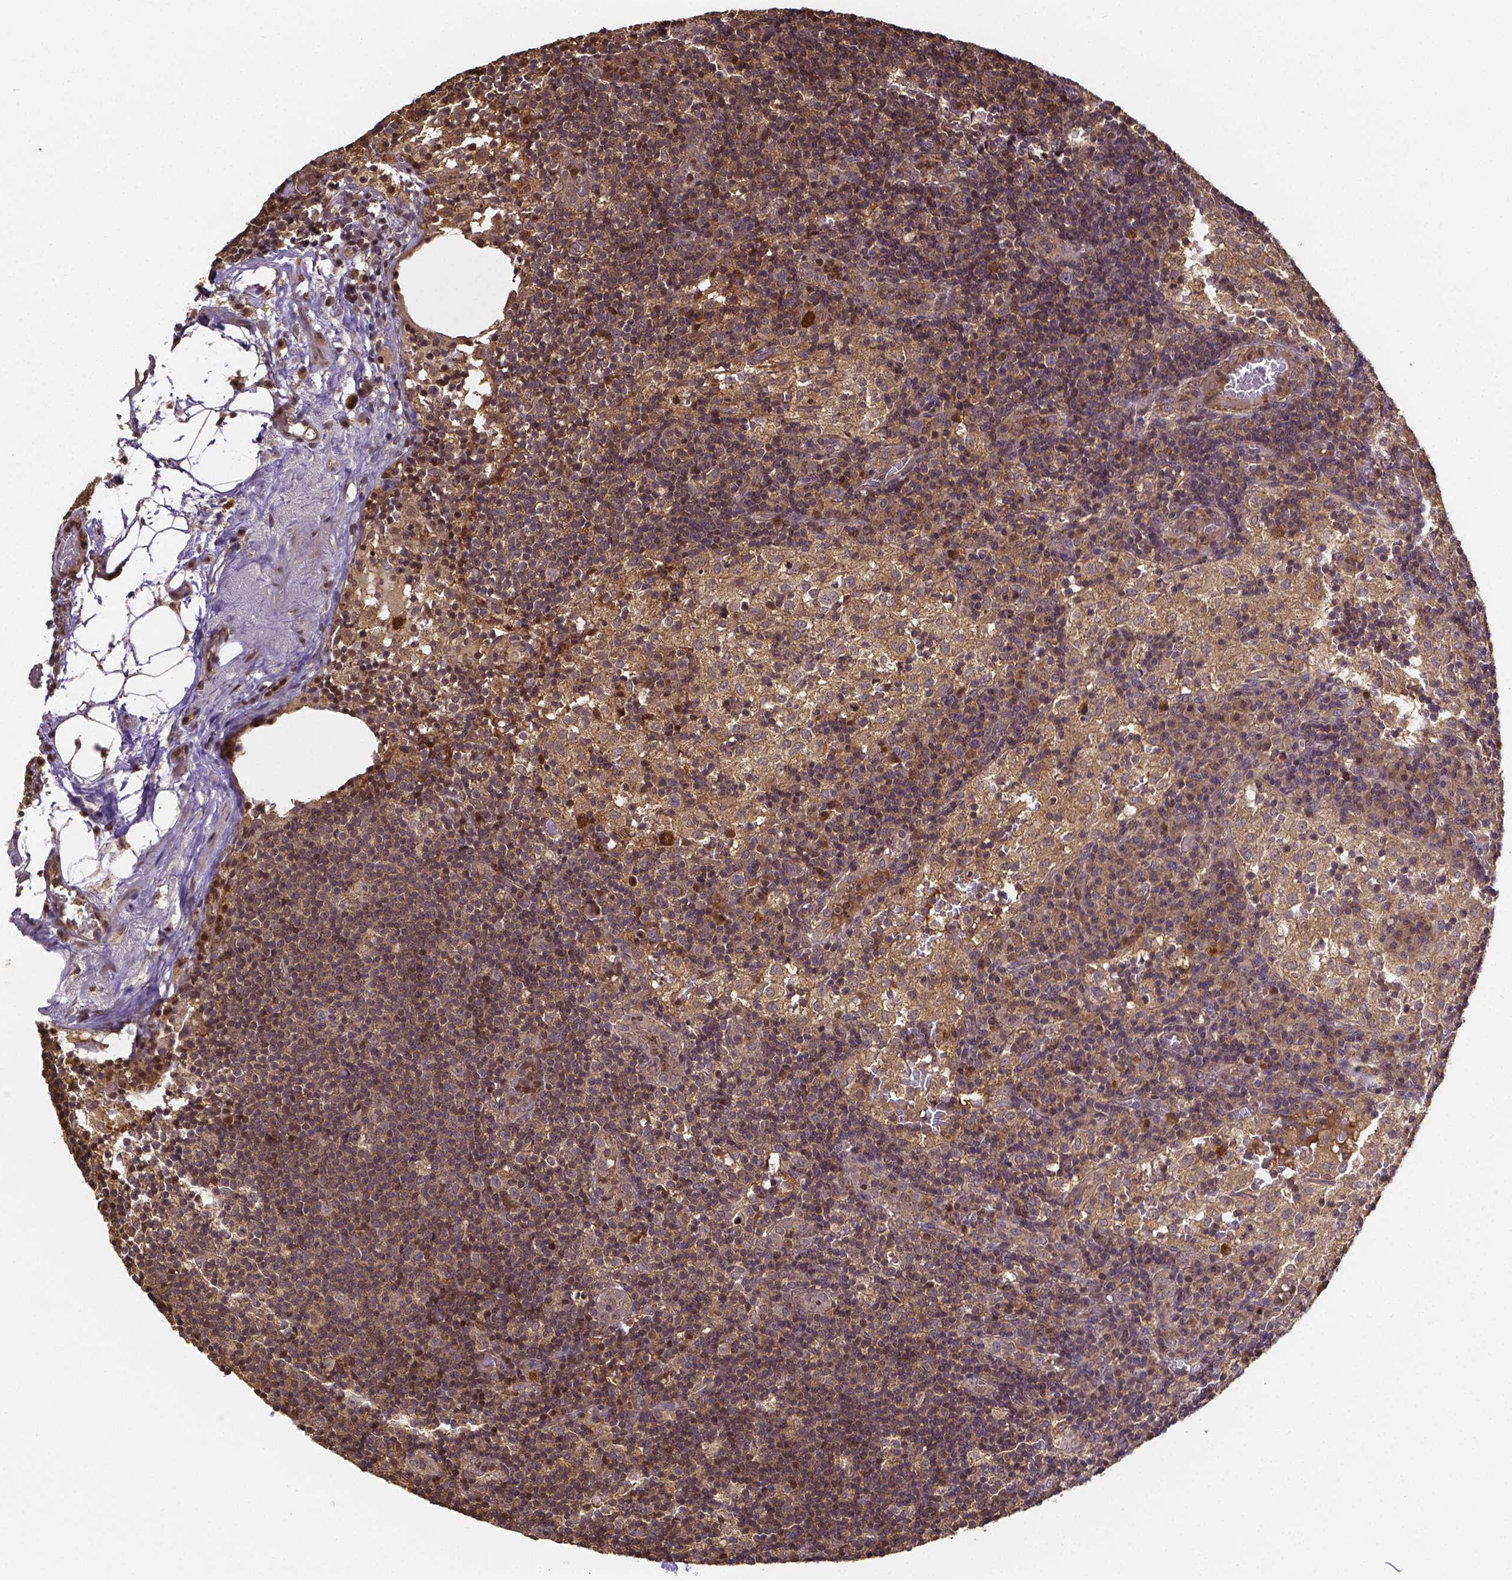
{"staining": {"intensity": "weak", "quantity": "25%-75%", "location": "cytoplasmic/membranous"}, "tissue": "lymph node", "cell_type": "Non-germinal center cells", "image_type": "normal", "snomed": [{"axis": "morphology", "description": "Normal tissue, NOS"}, {"axis": "topography", "description": "Lymph node"}], "caption": "IHC of unremarkable lymph node exhibits low levels of weak cytoplasmic/membranous expression in about 25%-75% of non-germinal center cells.", "gene": "RNF123", "patient": {"sex": "male", "age": 62}}